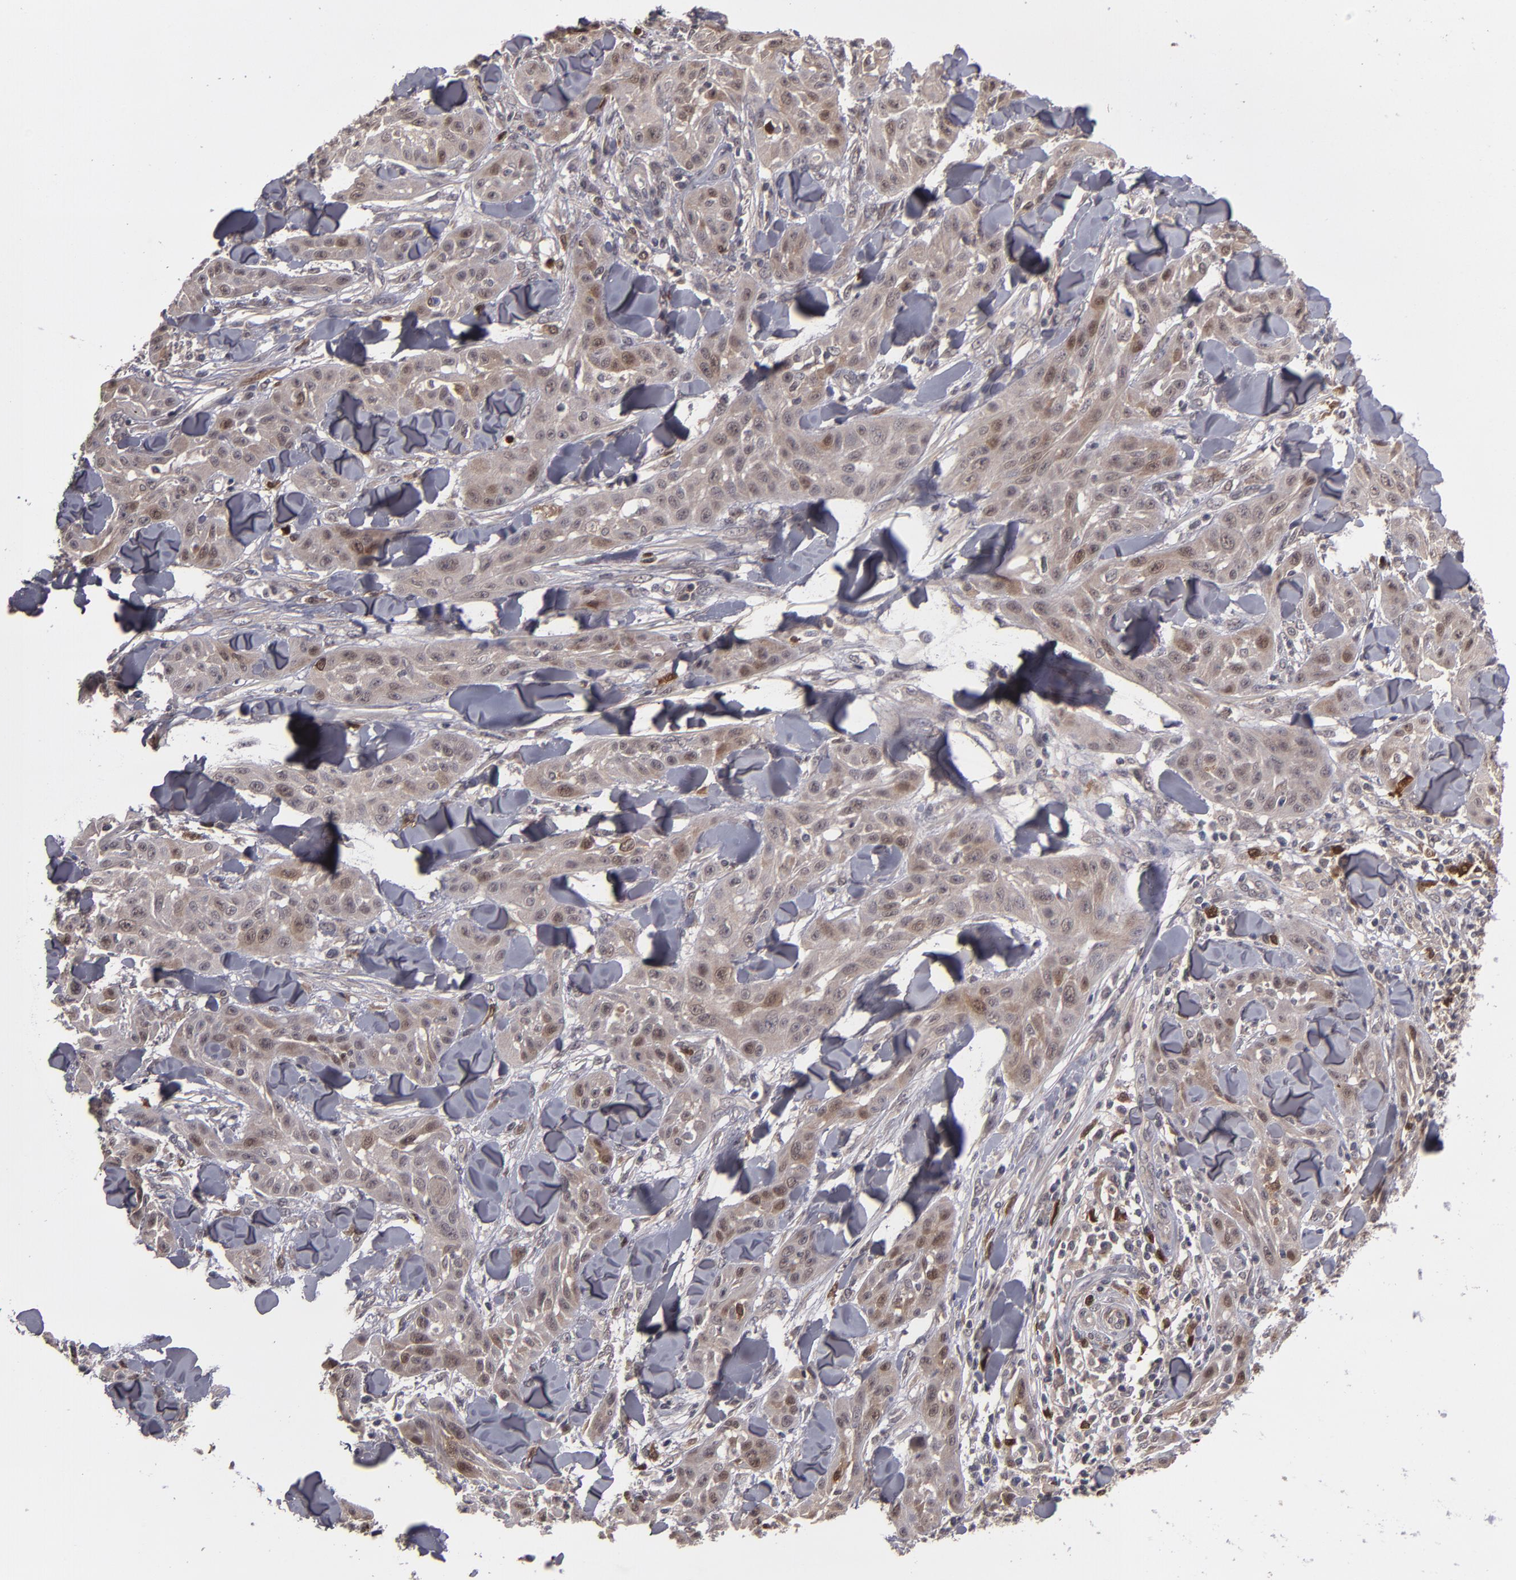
{"staining": {"intensity": "moderate", "quantity": ">75%", "location": "cytoplasmic/membranous"}, "tissue": "skin cancer", "cell_type": "Tumor cells", "image_type": "cancer", "snomed": [{"axis": "morphology", "description": "Squamous cell carcinoma, NOS"}, {"axis": "topography", "description": "Skin"}], "caption": "This photomicrograph exhibits immunohistochemistry staining of human skin cancer, with medium moderate cytoplasmic/membranous staining in about >75% of tumor cells.", "gene": "TYMS", "patient": {"sex": "male", "age": 24}}